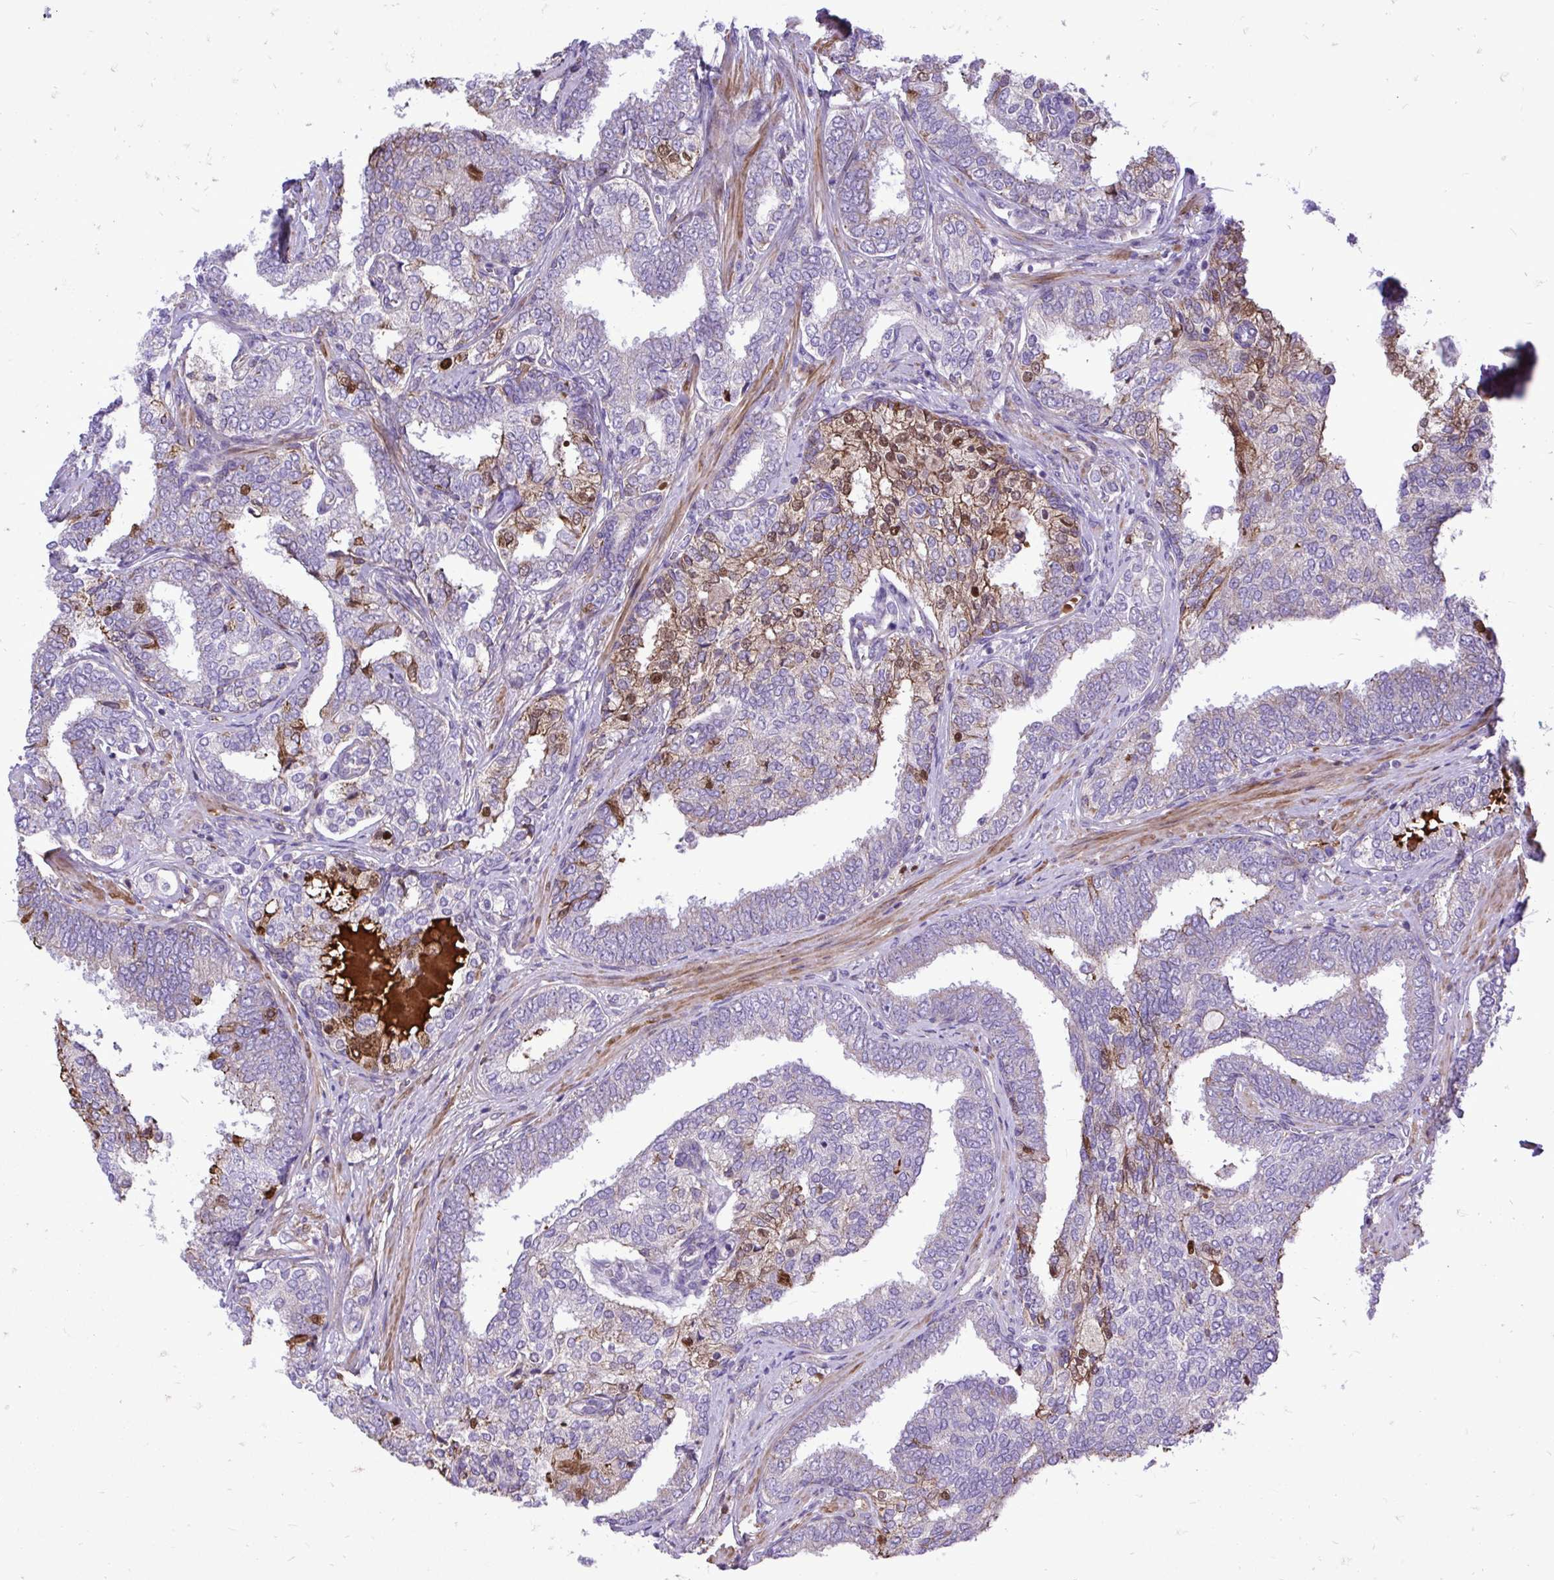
{"staining": {"intensity": "weak", "quantity": "25%-75%", "location": "cytoplasmic/membranous"}, "tissue": "prostate cancer", "cell_type": "Tumor cells", "image_type": "cancer", "snomed": [{"axis": "morphology", "description": "Adenocarcinoma, High grade"}, {"axis": "topography", "description": "Prostate"}], "caption": "The image reveals staining of prostate cancer (high-grade adenocarcinoma), revealing weak cytoplasmic/membranous protein positivity (brown color) within tumor cells.", "gene": "ATP13A2", "patient": {"sex": "male", "age": 72}}